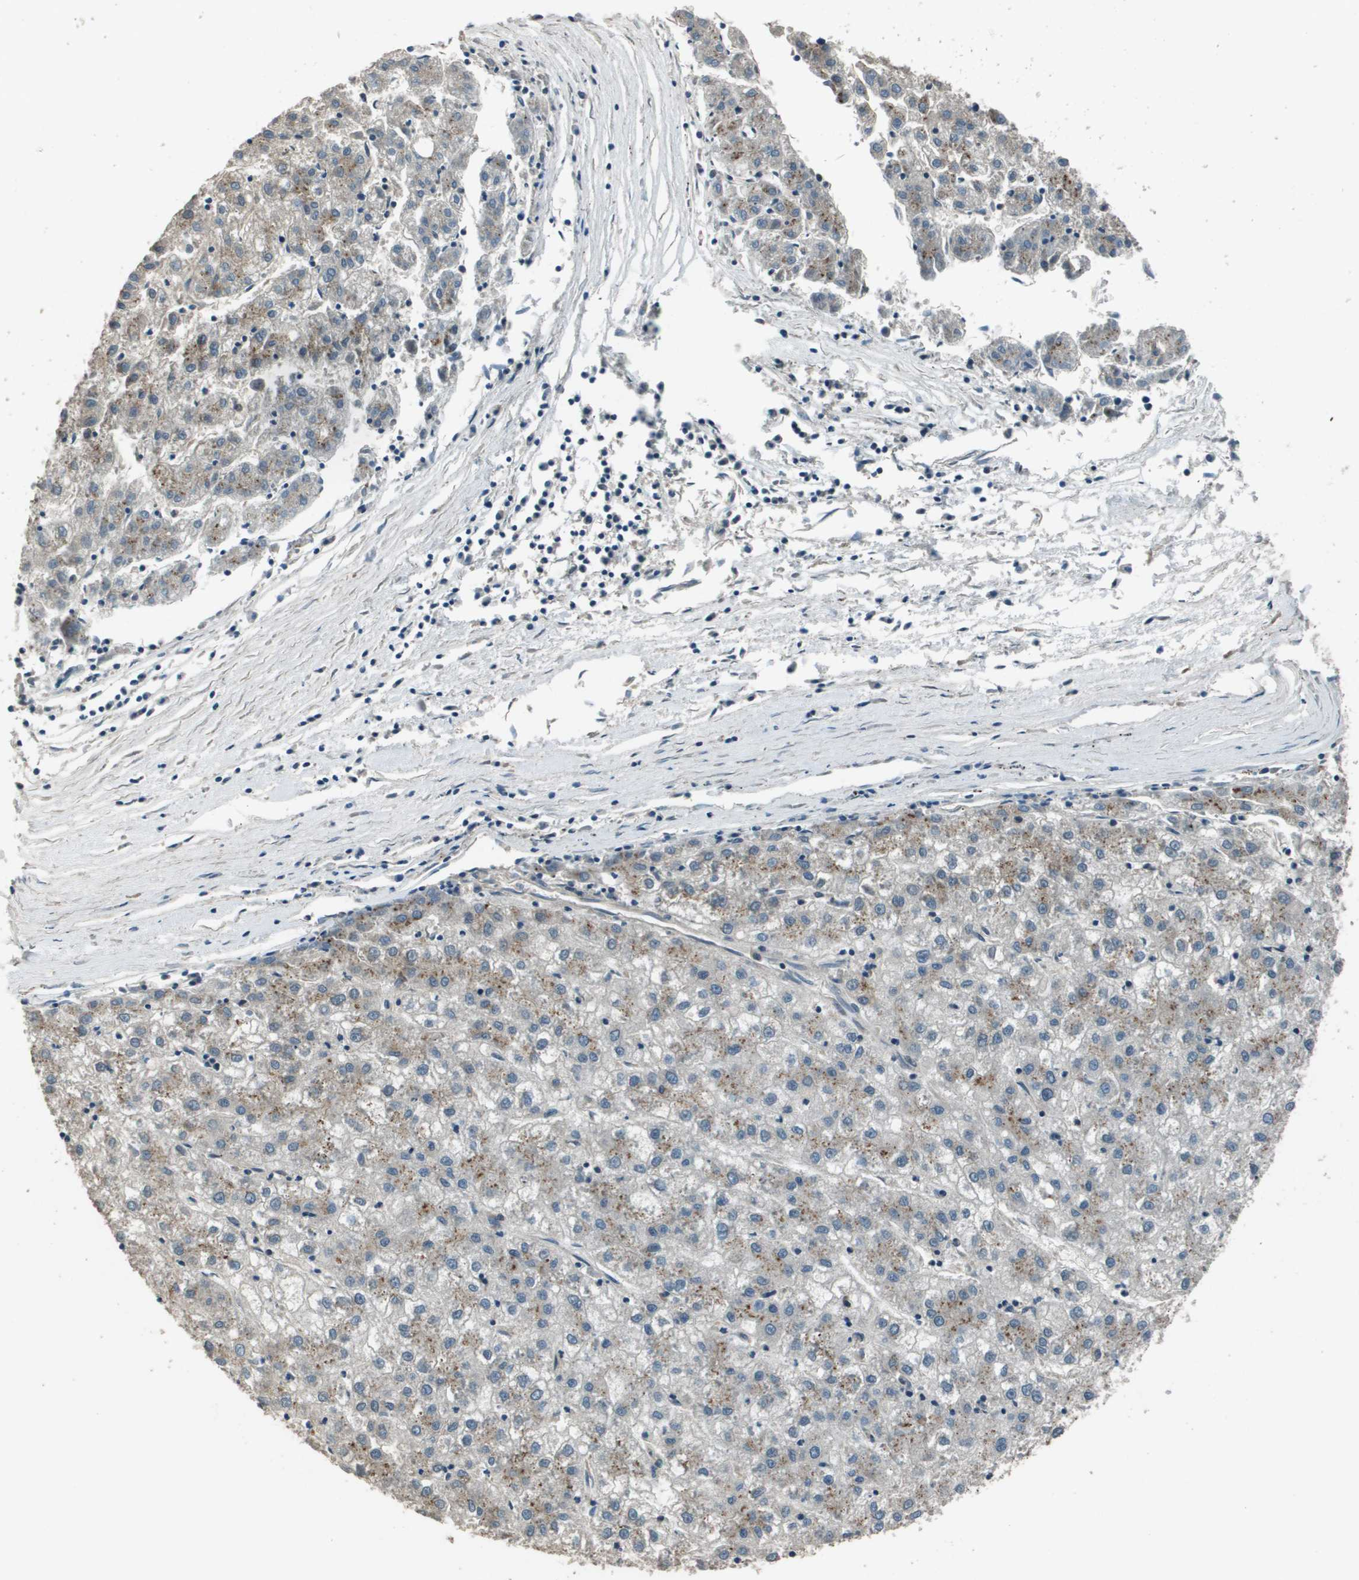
{"staining": {"intensity": "negative", "quantity": "none", "location": "none"}, "tissue": "liver cancer", "cell_type": "Tumor cells", "image_type": "cancer", "snomed": [{"axis": "morphology", "description": "Carcinoma, Hepatocellular, NOS"}, {"axis": "topography", "description": "Liver"}], "caption": "Tumor cells are negative for protein expression in human liver cancer.", "gene": "ARHGEF11", "patient": {"sex": "male", "age": 72}}